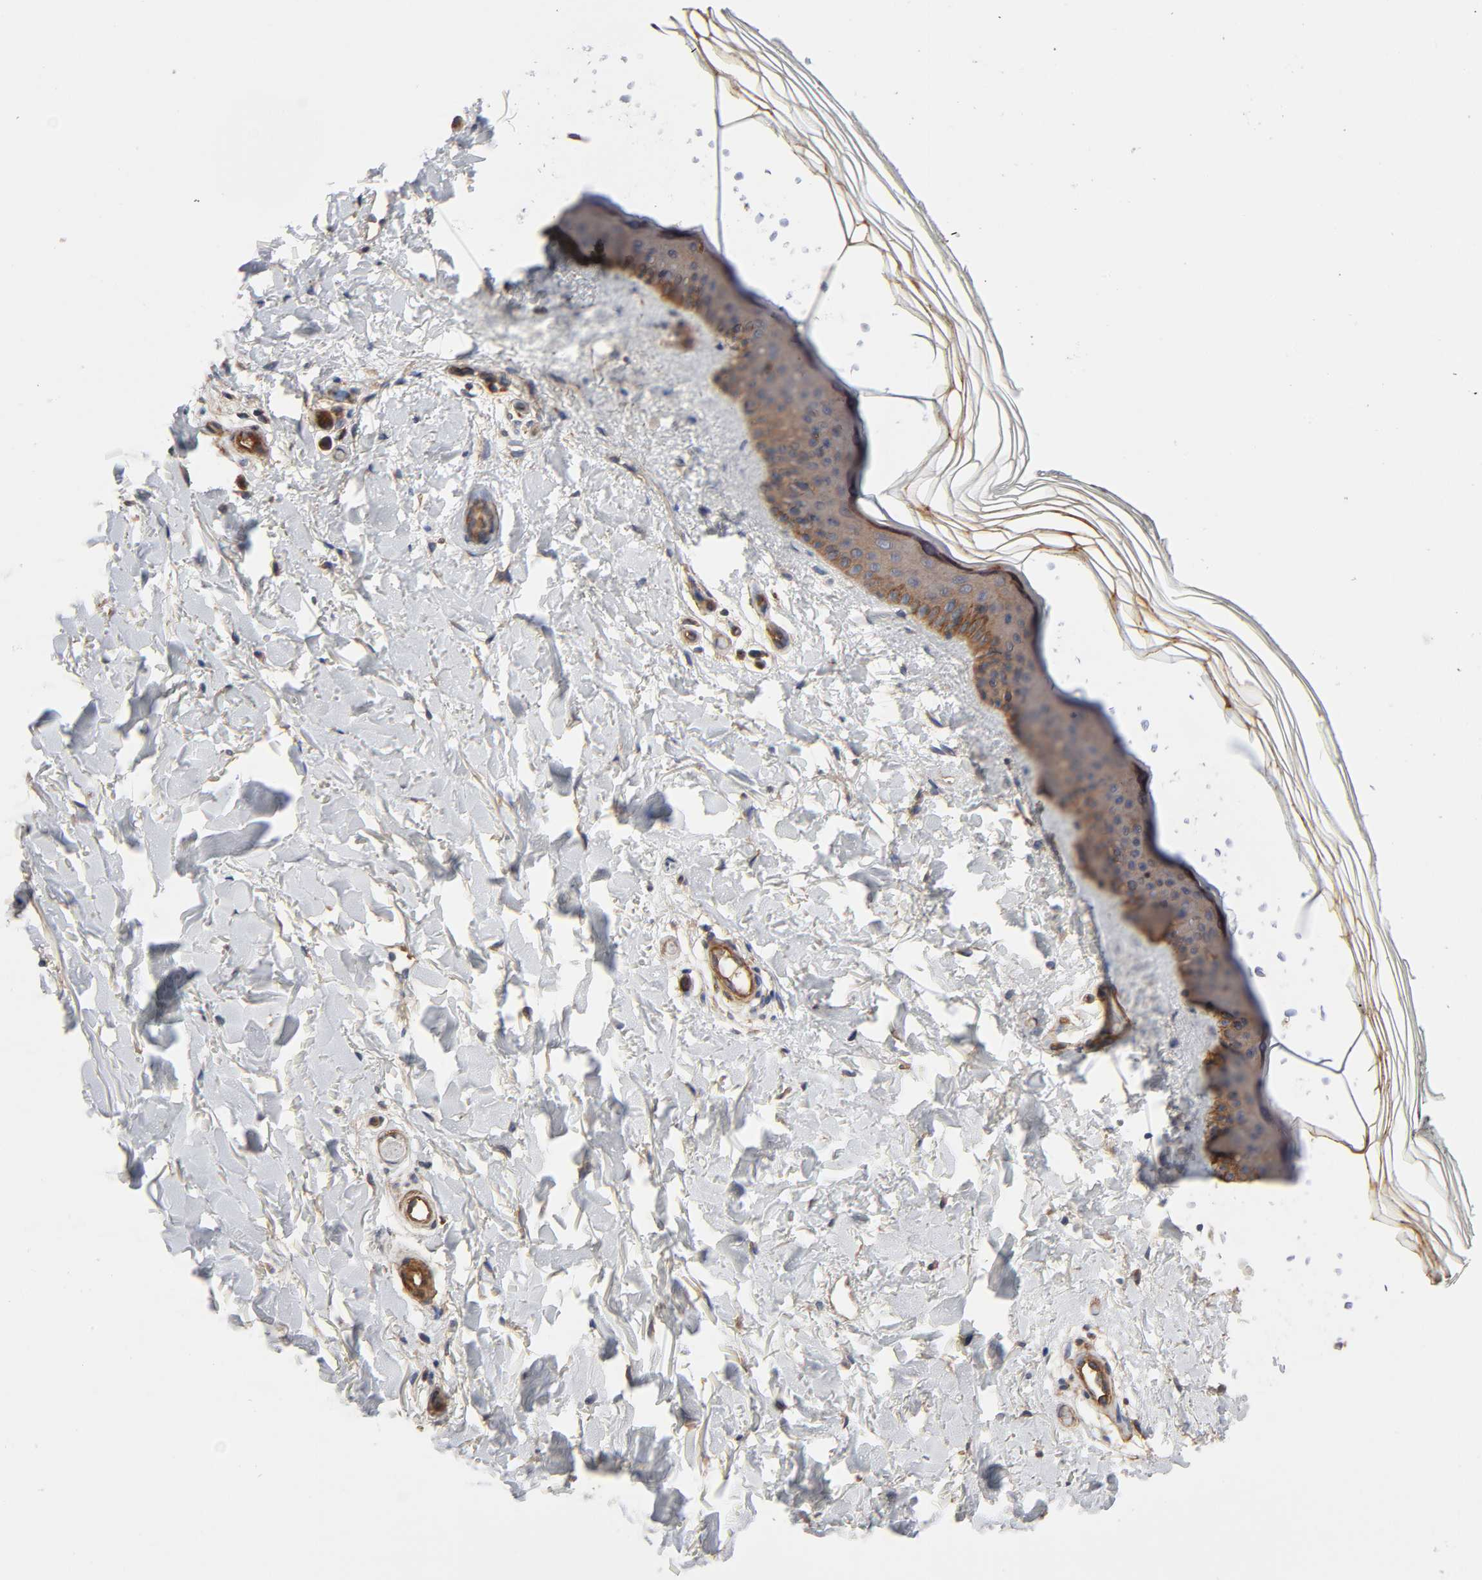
{"staining": {"intensity": "moderate", "quantity": "25%-75%", "location": "cytoplasmic/membranous"}, "tissue": "skin", "cell_type": "Fibroblasts", "image_type": "normal", "snomed": [{"axis": "morphology", "description": "Normal tissue, NOS"}, {"axis": "topography", "description": "Skin"}], "caption": "Protein staining demonstrates moderate cytoplasmic/membranous positivity in approximately 25%-75% of fibroblasts in benign skin. The protein is shown in brown color, while the nuclei are stained blue.", "gene": "LAMTOR2", "patient": {"sex": "female", "age": 19}}